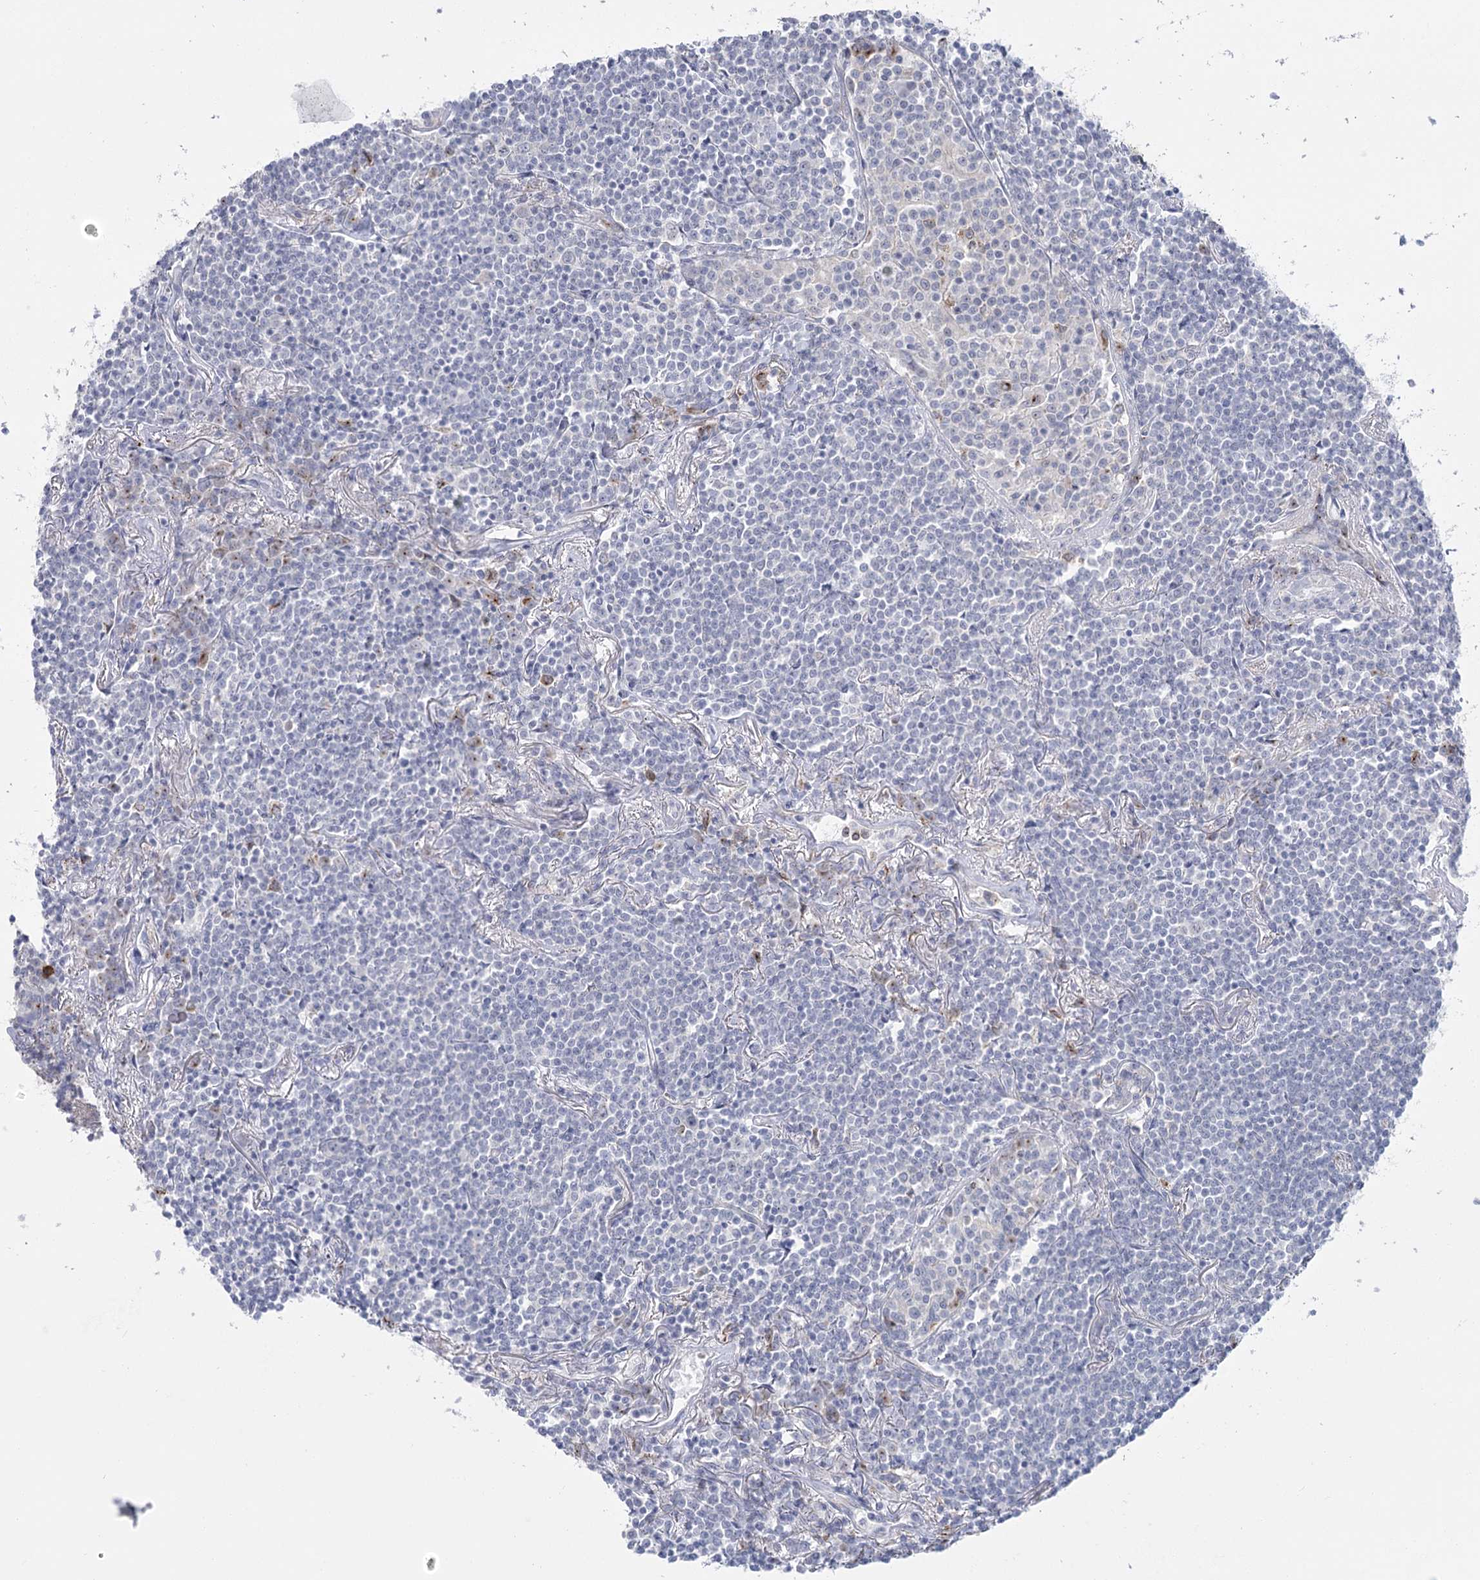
{"staining": {"intensity": "negative", "quantity": "none", "location": "none"}, "tissue": "lymphoma", "cell_type": "Tumor cells", "image_type": "cancer", "snomed": [{"axis": "morphology", "description": "Malignant lymphoma, non-Hodgkin's type, Low grade"}, {"axis": "topography", "description": "Lung"}], "caption": "The photomicrograph shows no staining of tumor cells in lymphoma.", "gene": "CCDC88A", "patient": {"sex": "female", "age": 71}}